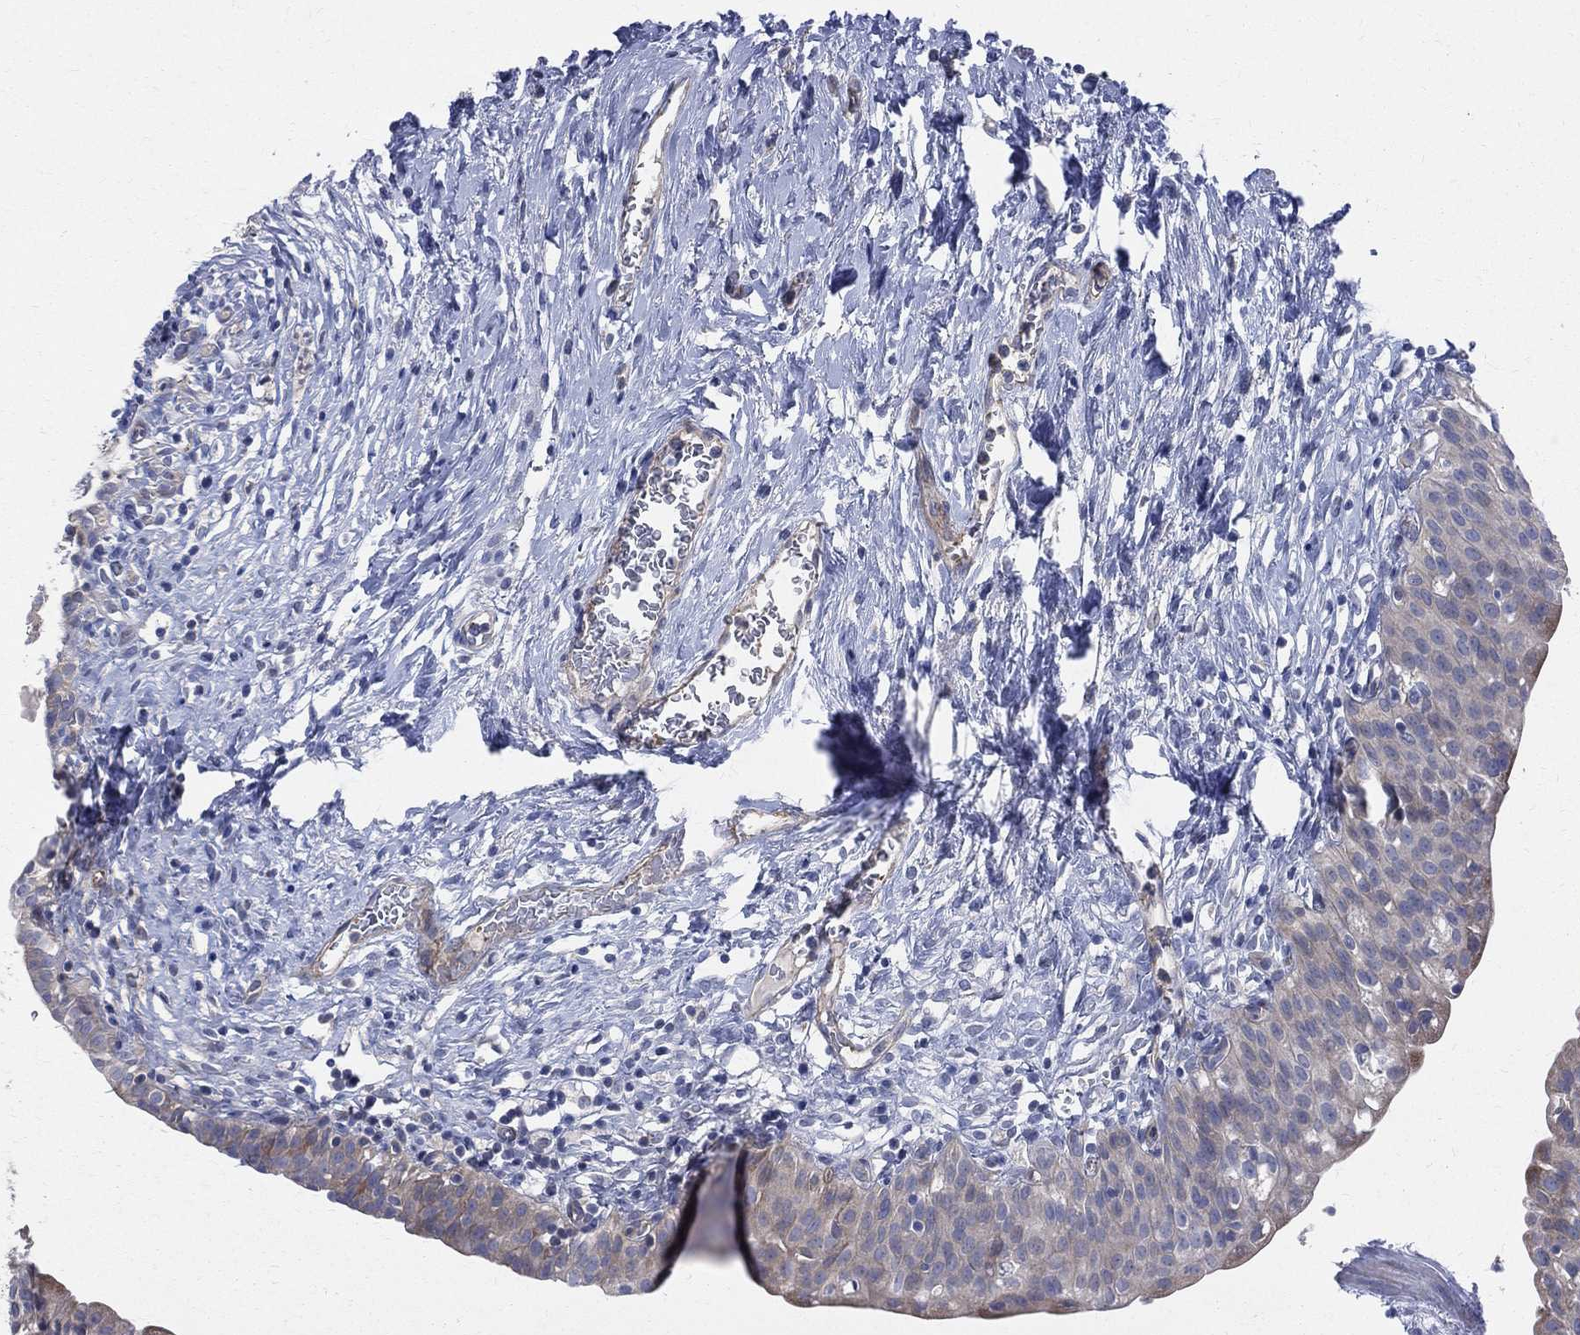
{"staining": {"intensity": "weak", "quantity": "25%-75%", "location": "cytoplasmic/membranous"}, "tissue": "urinary bladder", "cell_type": "Urothelial cells", "image_type": "normal", "snomed": [{"axis": "morphology", "description": "Normal tissue, NOS"}, {"axis": "topography", "description": "Urinary bladder"}], "caption": "Urinary bladder stained with DAB (3,3'-diaminobenzidine) immunohistochemistry (IHC) exhibits low levels of weak cytoplasmic/membranous expression in approximately 25%-75% of urothelial cells.", "gene": "POMZP3", "patient": {"sex": "male", "age": 76}}